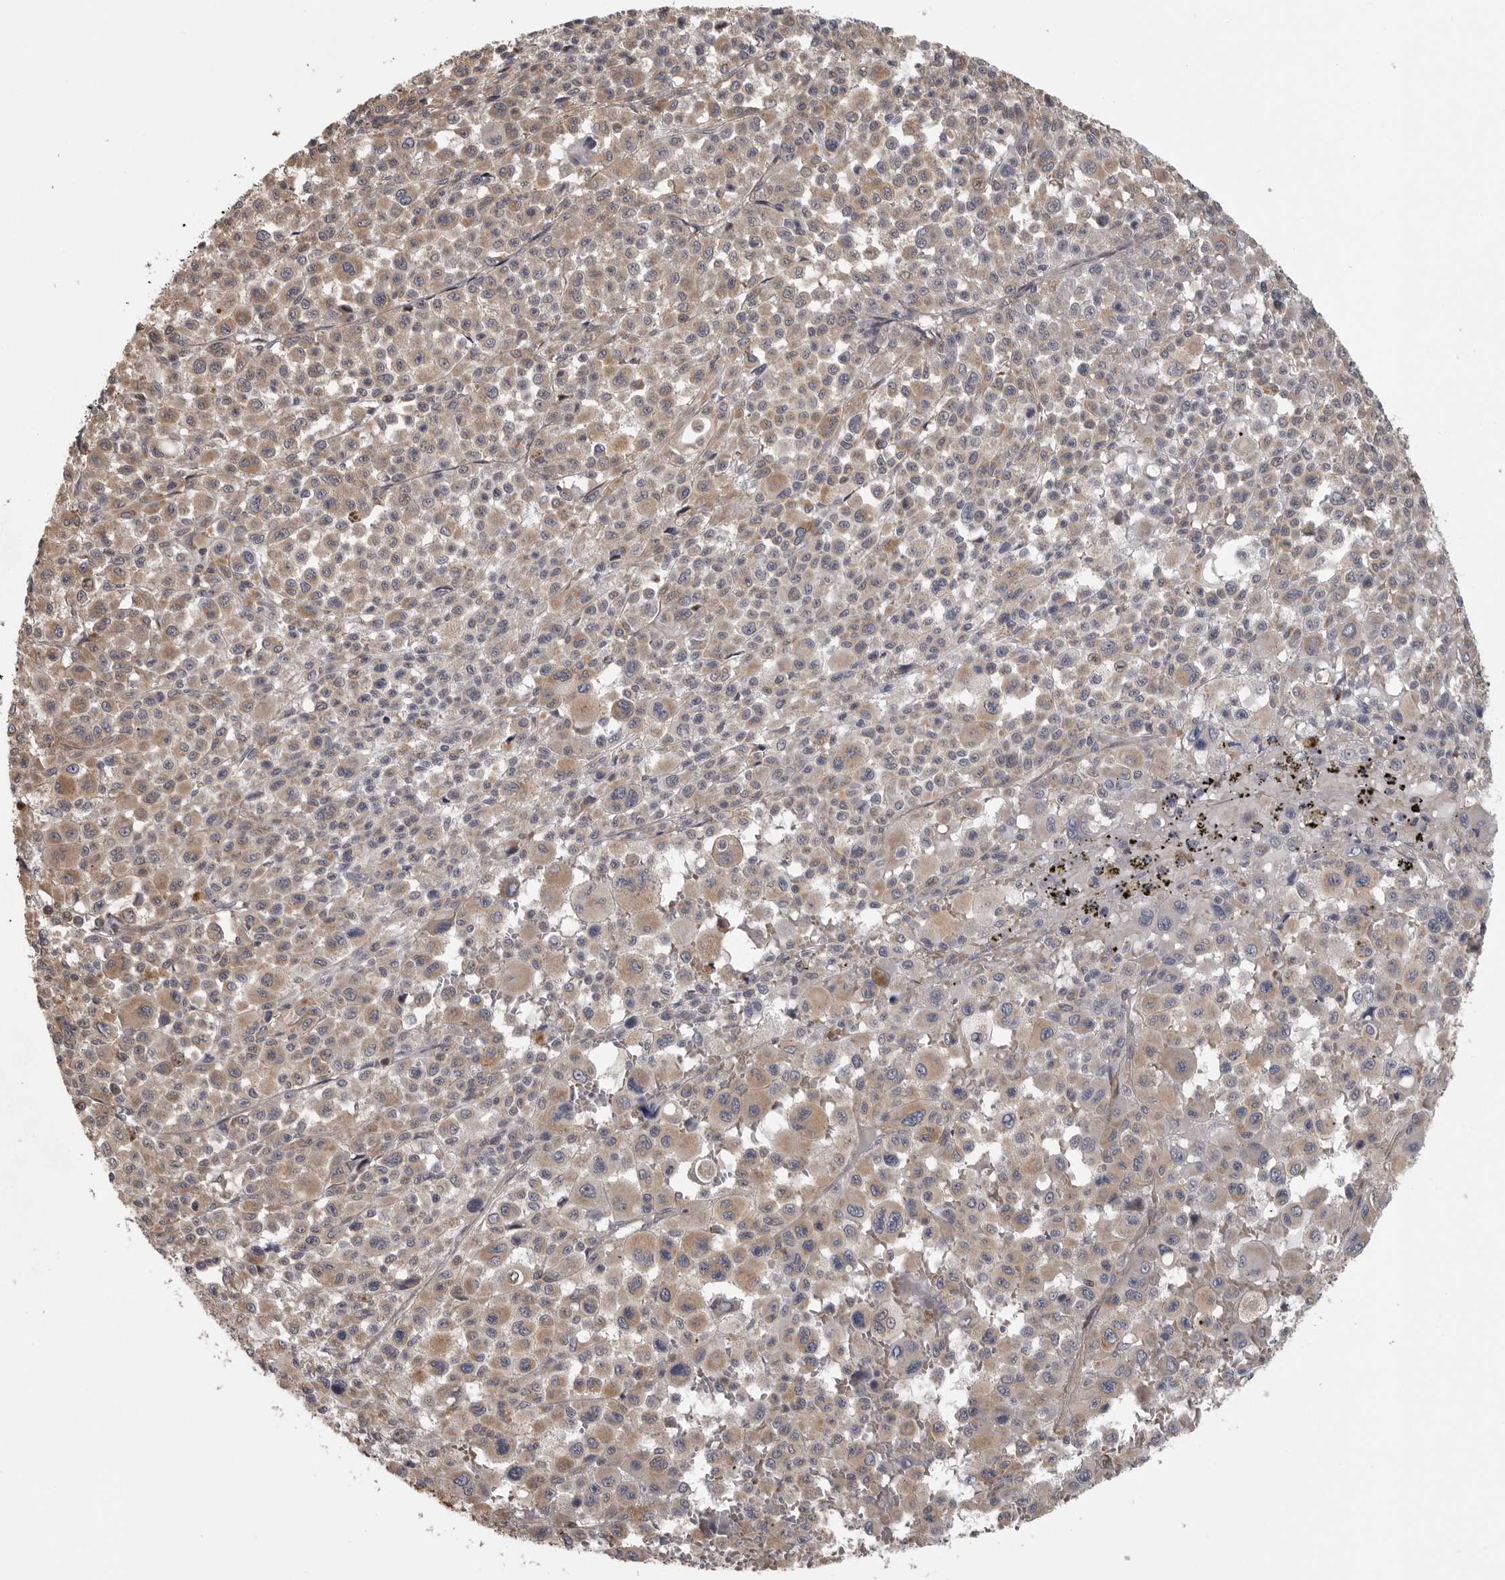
{"staining": {"intensity": "moderate", "quantity": "25%-75%", "location": "cytoplasmic/membranous"}, "tissue": "melanoma", "cell_type": "Tumor cells", "image_type": "cancer", "snomed": [{"axis": "morphology", "description": "Malignant melanoma, Metastatic site"}, {"axis": "topography", "description": "Skin"}], "caption": "Human melanoma stained with a protein marker shows moderate staining in tumor cells.", "gene": "ZNRF1", "patient": {"sex": "female", "age": 74}}